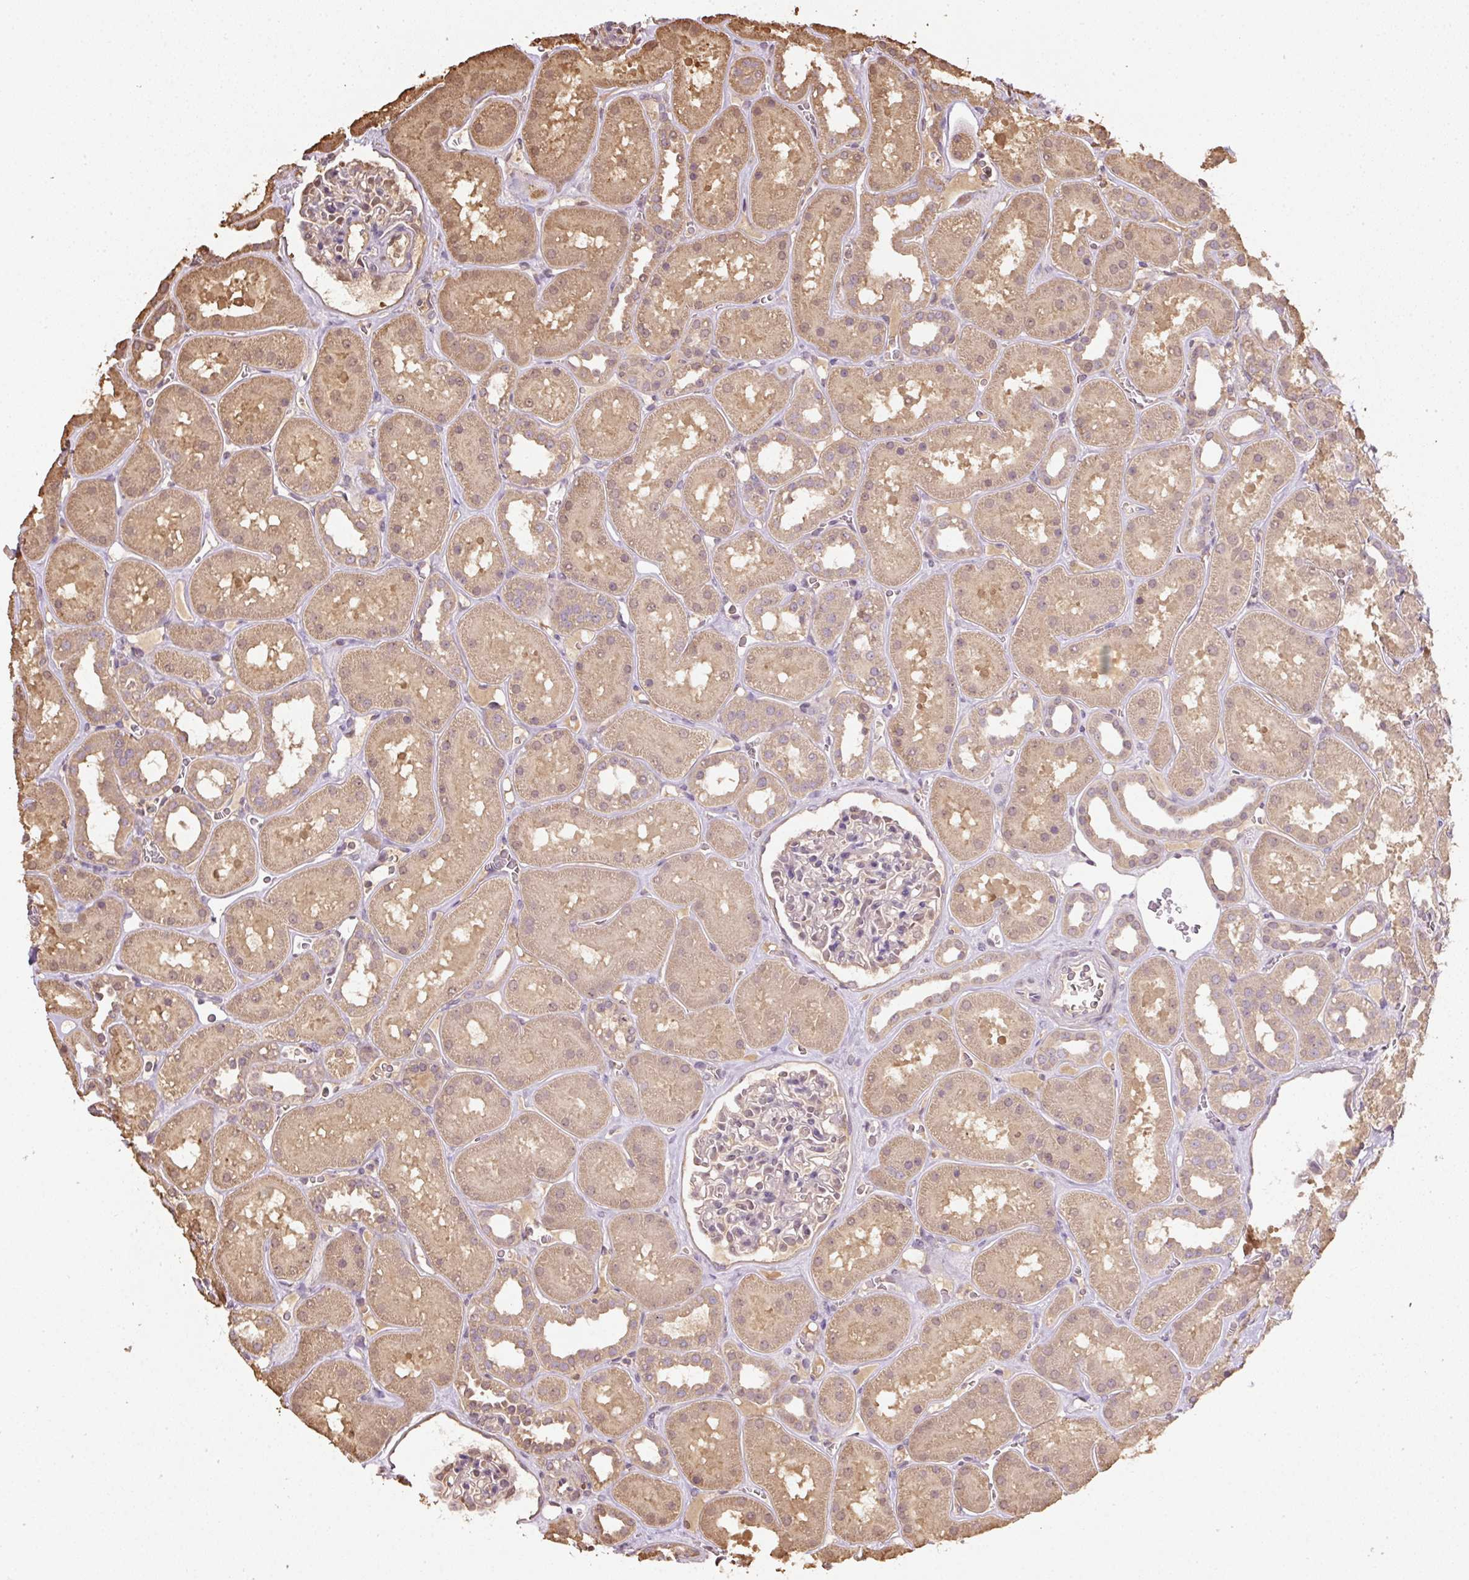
{"staining": {"intensity": "moderate", "quantity": "<25%", "location": "cytoplasmic/membranous,nuclear"}, "tissue": "kidney", "cell_type": "Cells in glomeruli", "image_type": "normal", "snomed": [{"axis": "morphology", "description": "Normal tissue, NOS"}, {"axis": "topography", "description": "Kidney"}], "caption": "A brown stain shows moderate cytoplasmic/membranous,nuclear expression of a protein in cells in glomeruli of unremarkable kidney. The staining is performed using DAB (3,3'-diaminobenzidine) brown chromogen to label protein expression. The nuclei are counter-stained blue using hematoxylin.", "gene": "TMEM170B", "patient": {"sex": "female", "age": 41}}